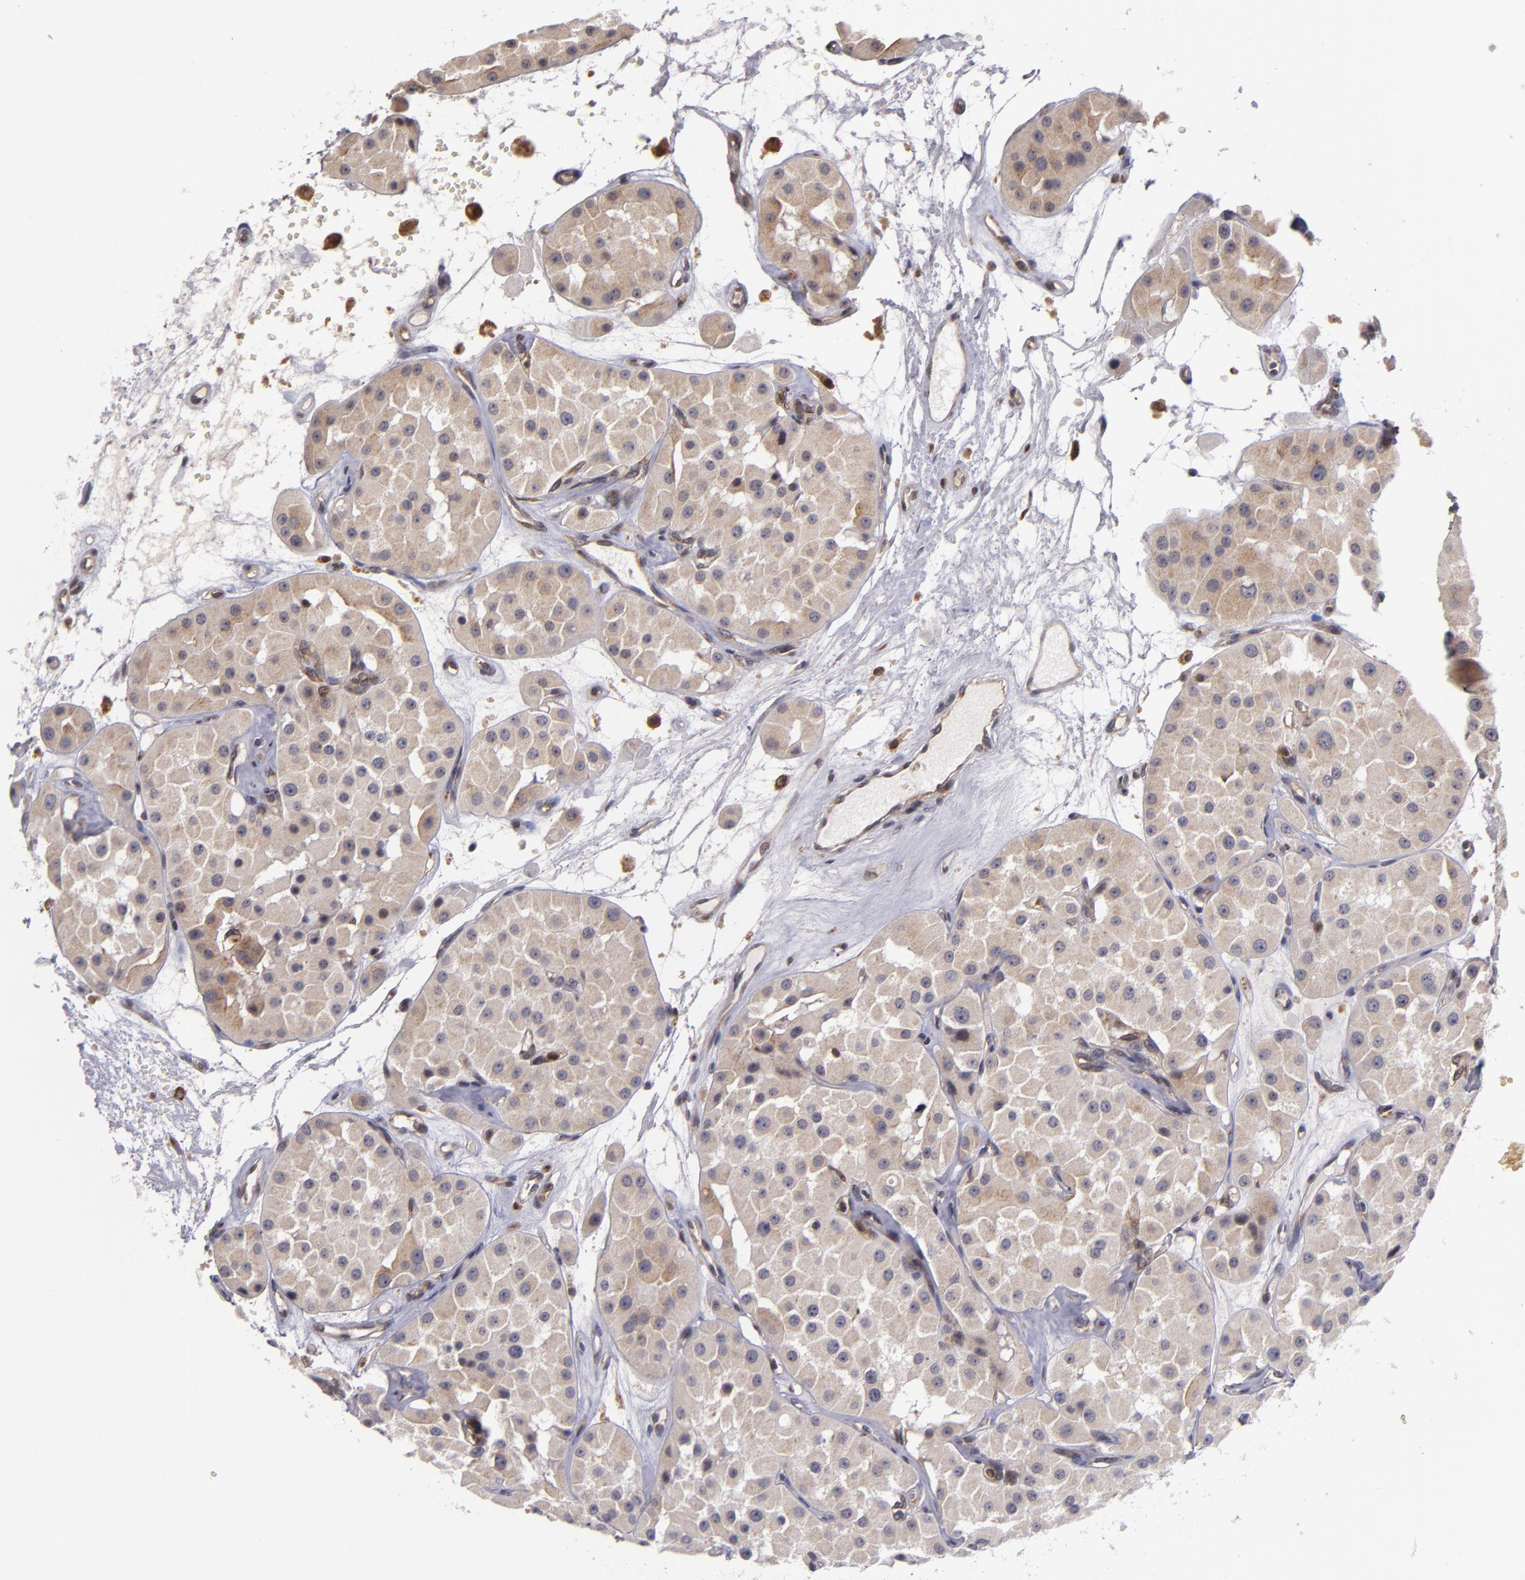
{"staining": {"intensity": "weak", "quantity": ">75%", "location": "cytoplasmic/membranous"}, "tissue": "renal cancer", "cell_type": "Tumor cells", "image_type": "cancer", "snomed": [{"axis": "morphology", "description": "Adenocarcinoma, uncertain malignant potential"}, {"axis": "topography", "description": "Kidney"}], "caption": "Renal adenocarcinoma,  uncertain malignant potential was stained to show a protein in brown. There is low levels of weak cytoplasmic/membranous staining in approximately >75% of tumor cells. The protein is stained brown, and the nuclei are stained in blue (DAB (3,3'-diaminobenzidine) IHC with brightfield microscopy, high magnification).", "gene": "CASP1", "patient": {"sex": "male", "age": 63}}